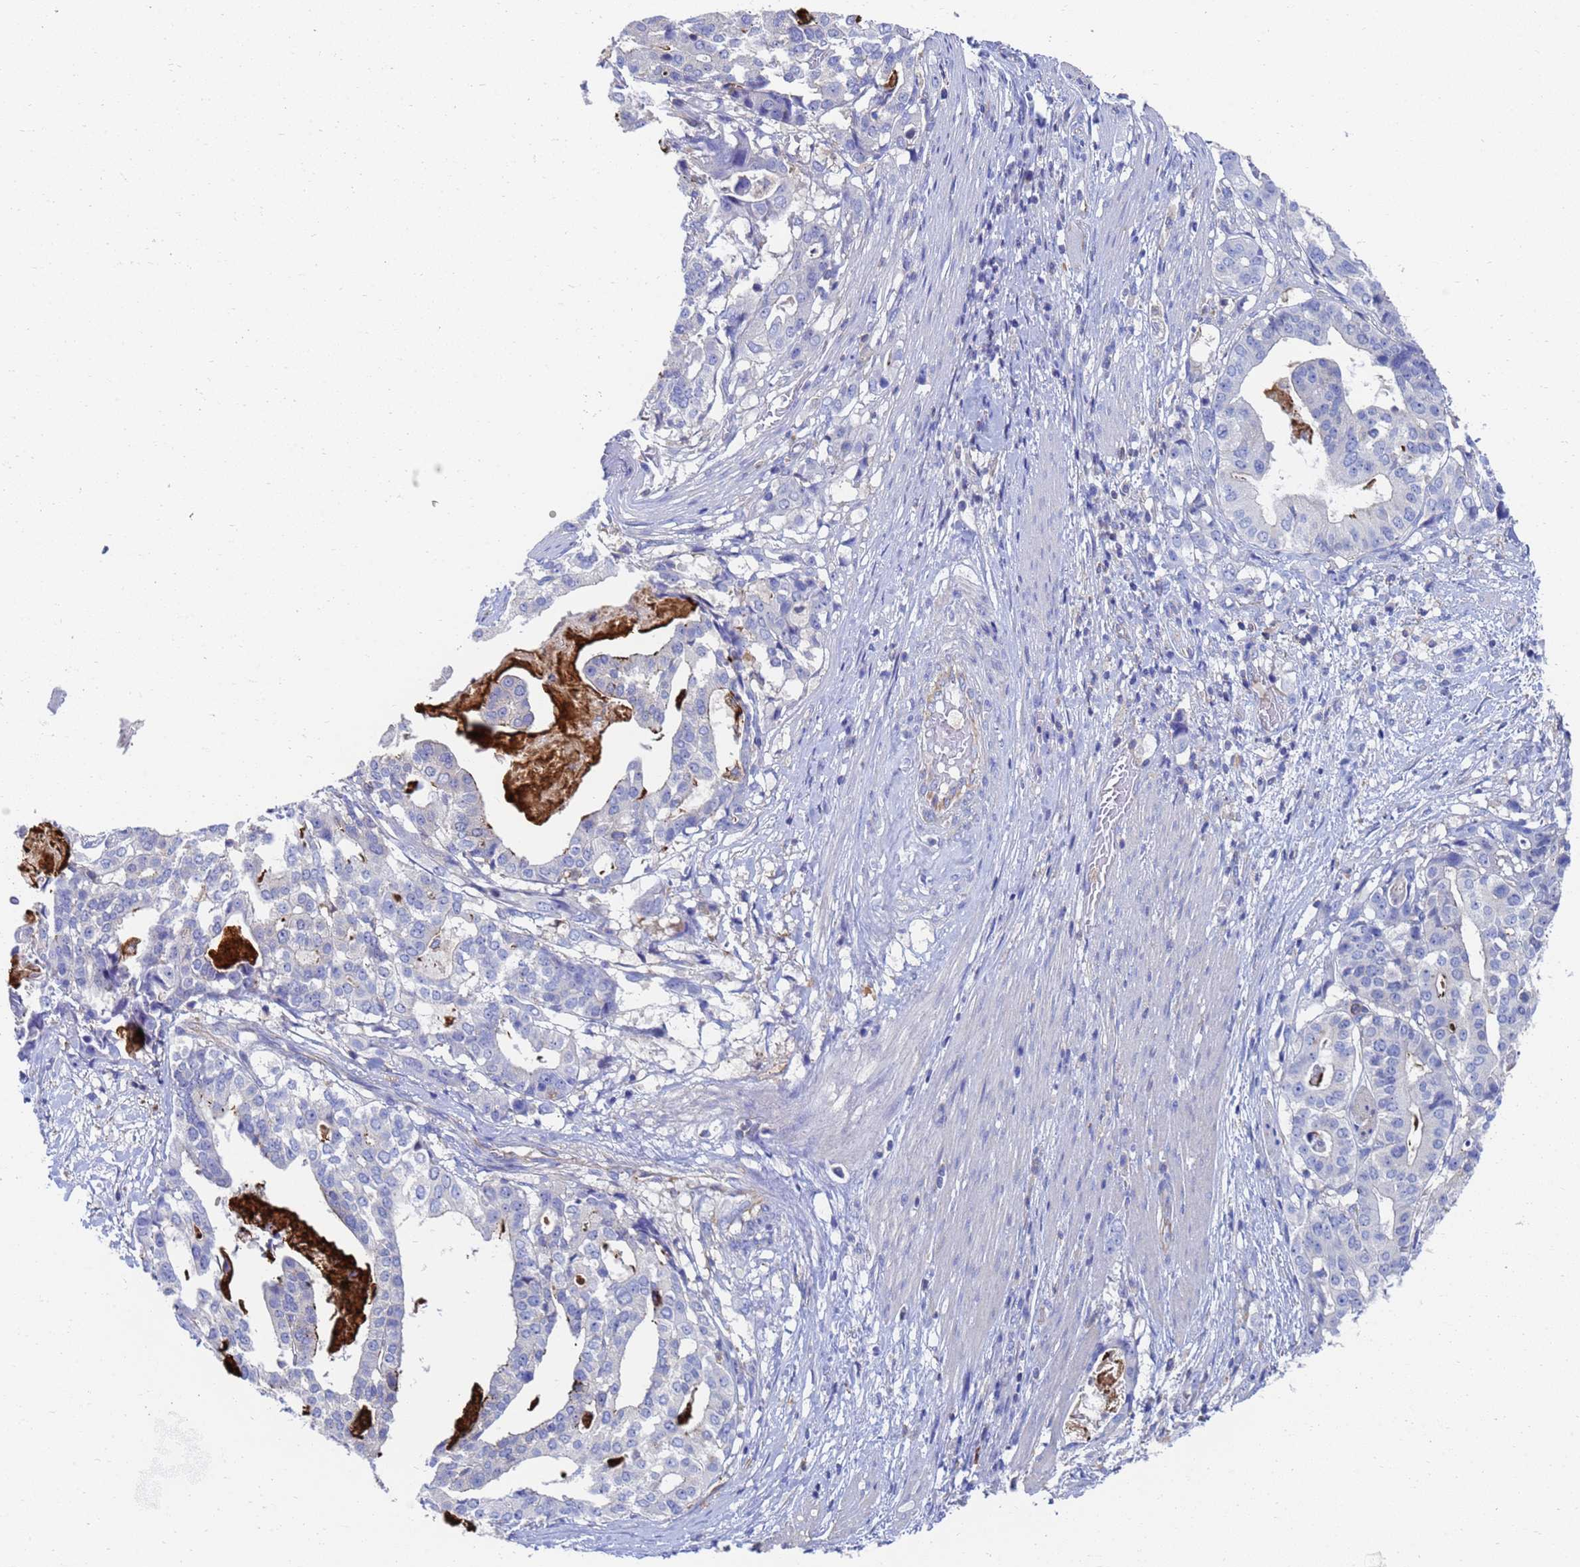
{"staining": {"intensity": "moderate", "quantity": "<25%", "location": "cytoplasmic/membranous"}, "tissue": "stomach cancer", "cell_type": "Tumor cells", "image_type": "cancer", "snomed": [{"axis": "morphology", "description": "Adenocarcinoma, NOS"}, {"axis": "topography", "description": "Stomach"}], "caption": "The immunohistochemical stain shows moderate cytoplasmic/membranous positivity in tumor cells of stomach cancer tissue.", "gene": "GCHFR", "patient": {"sex": "male", "age": 48}}